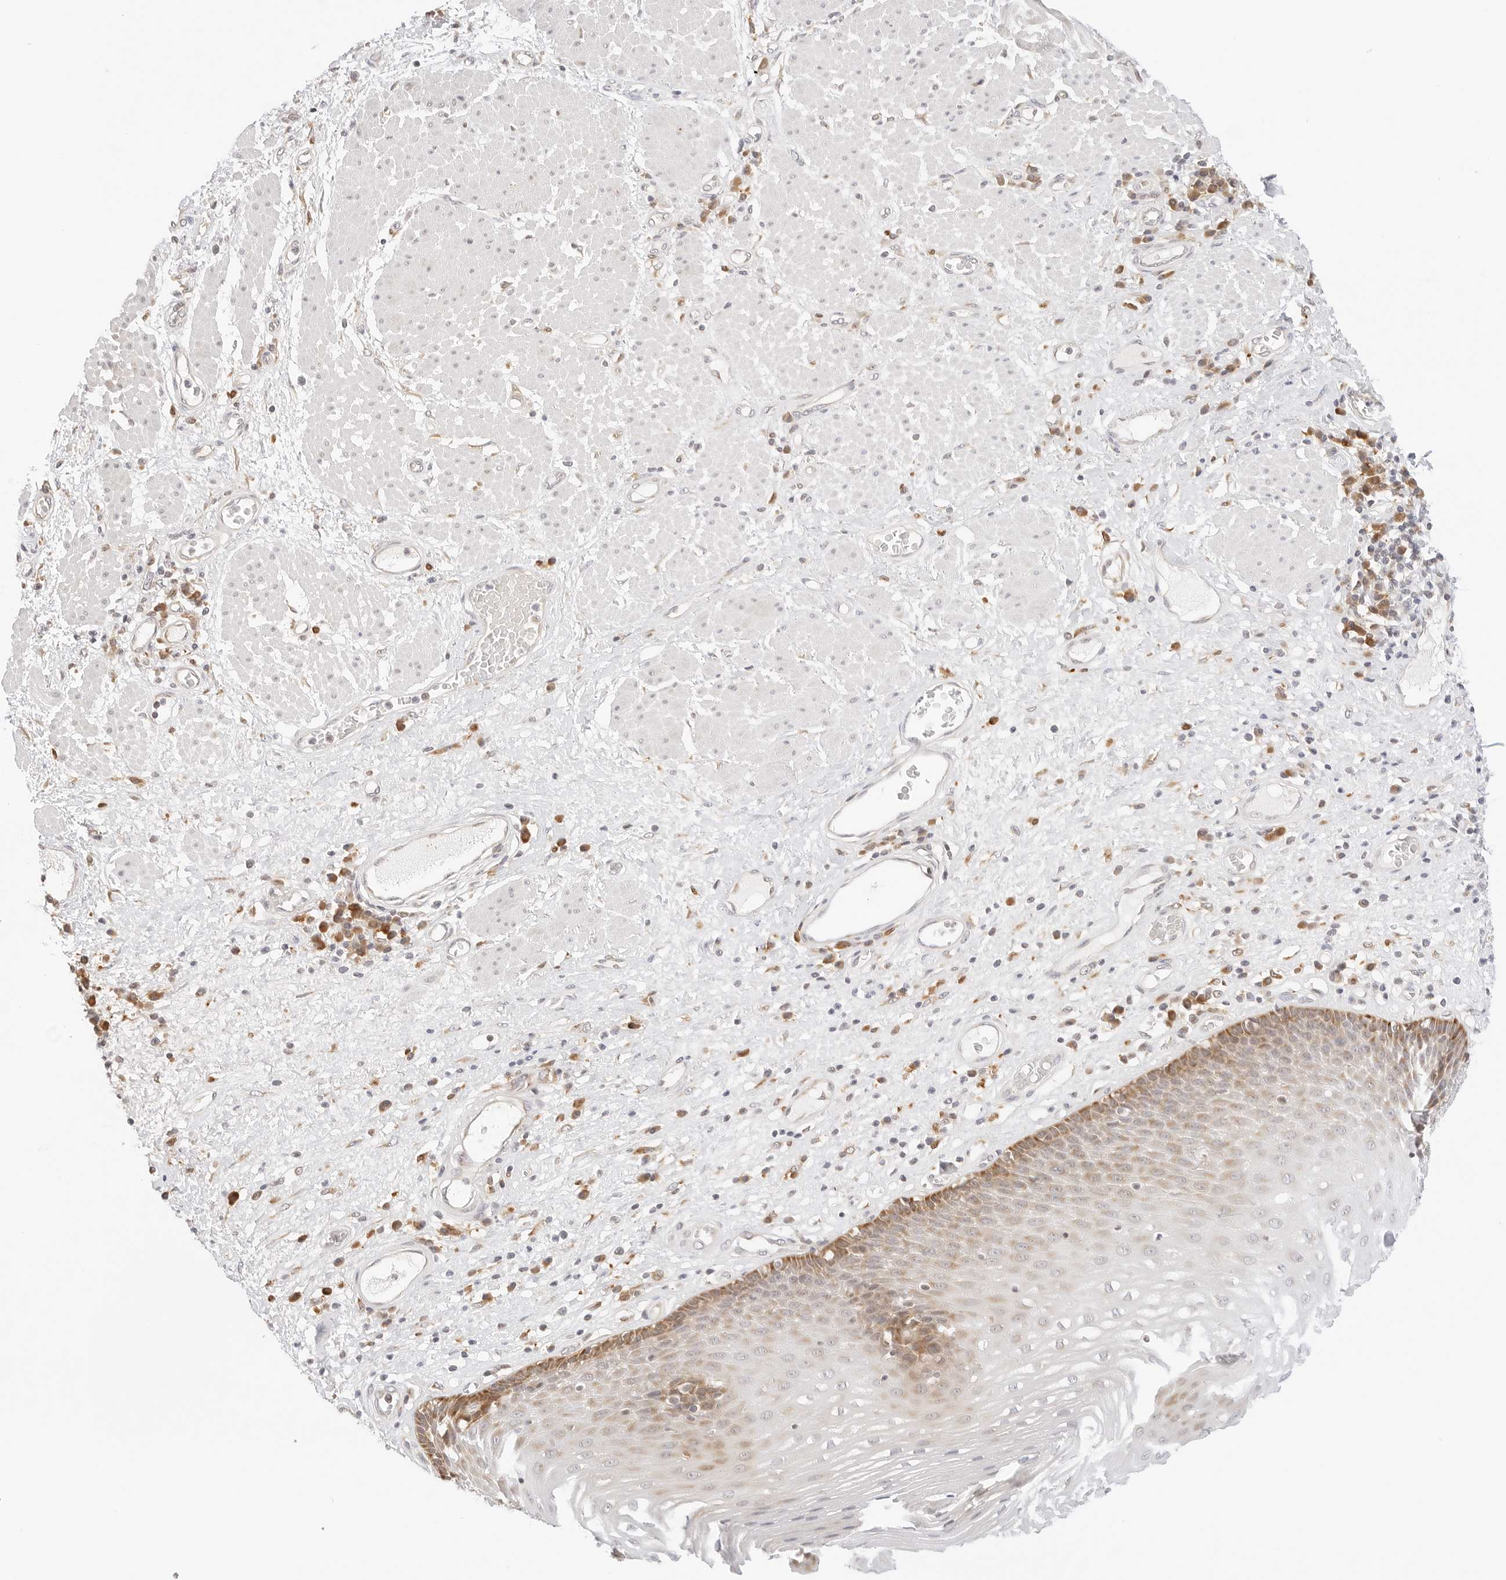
{"staining": {"intensity": "moderate", "quantity": "25%-75%", "location": "cytoplasmic/membranous"}, "tissue": "esophagus", "cell_type": "Squamous epithelial cells", "image_type": "normal", "snomed": [{"axis": "morphology", "description": "Normal tissue, NOS"}, {"axis": "morphology", "description": "Adenocarcinoma, NOS"}, {"axis": "topography", "description": "Esophagus"}], "caption": "Immunohistochemistry (IHC) of unremarkable esophagus displays medium levels of moderate cytoplasmic/membranous expression in approximately 25%-75% of squamous epithelial cells.", "gene": "ERO1B", "patient": {"sex": "male", "age": 62}}